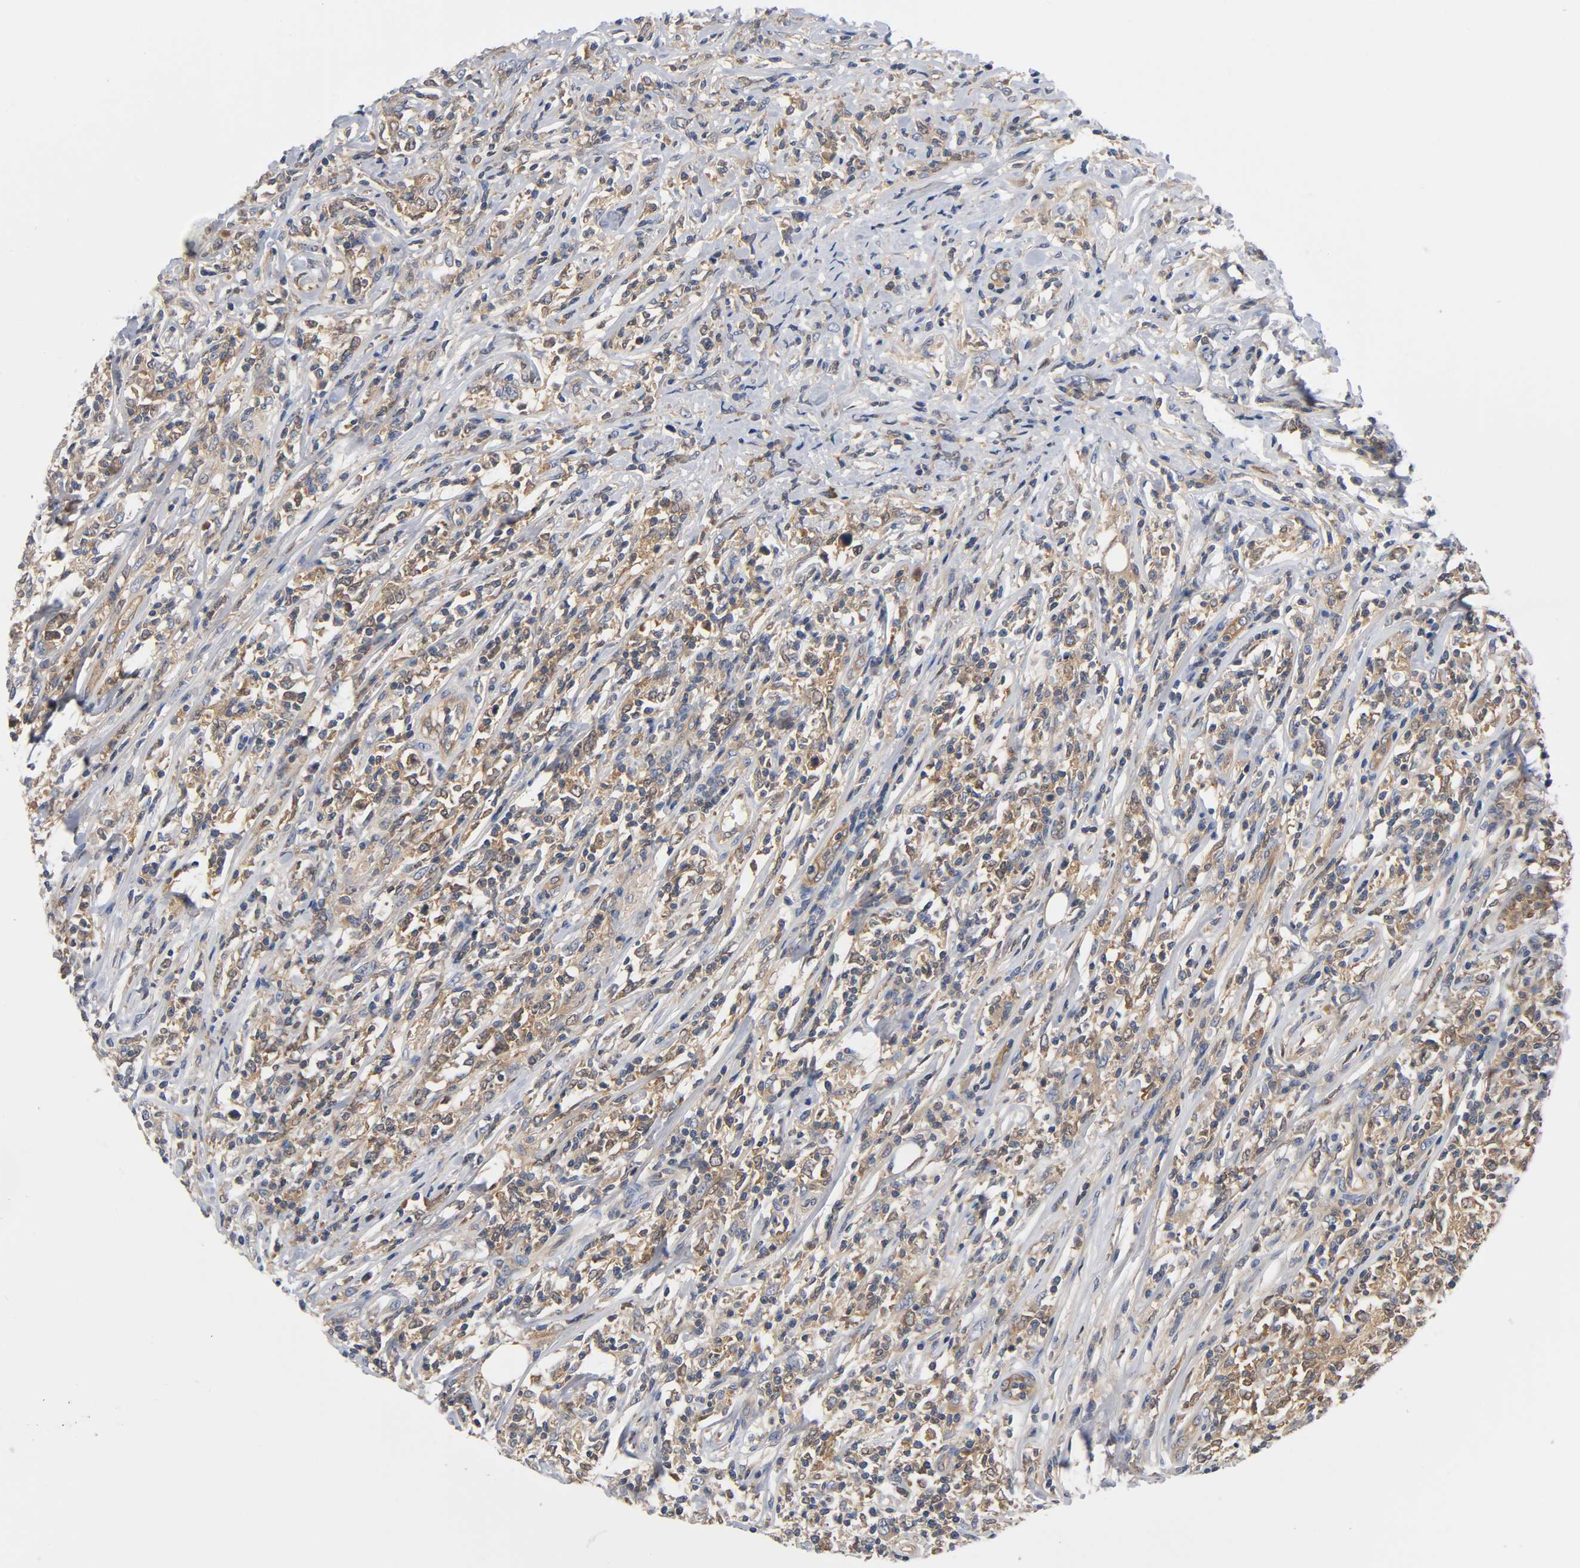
{"staining": {"intensity": "moderate", "quantity": ">75%", "location": "cytoplasmic/membranous"}, "tissue": "lymphoma", "cell_type": "Tumor cells", "image_type": "cancer", "snomed": [{"axis": "morphology", "description": "Malignant lymphoma, non-Hodgkin's type, High grade"}, {"axis": "topography", "description": "Lymph node"}], "caption": "Malignant lymphoma, non-Hodgkin's type (high-grade) stained for a protein shows moderate cytoplasmic/membranous positivity in tumor cells.", "gene": "PRKAB1", "patient": {"sex": "female", "age": 84}}